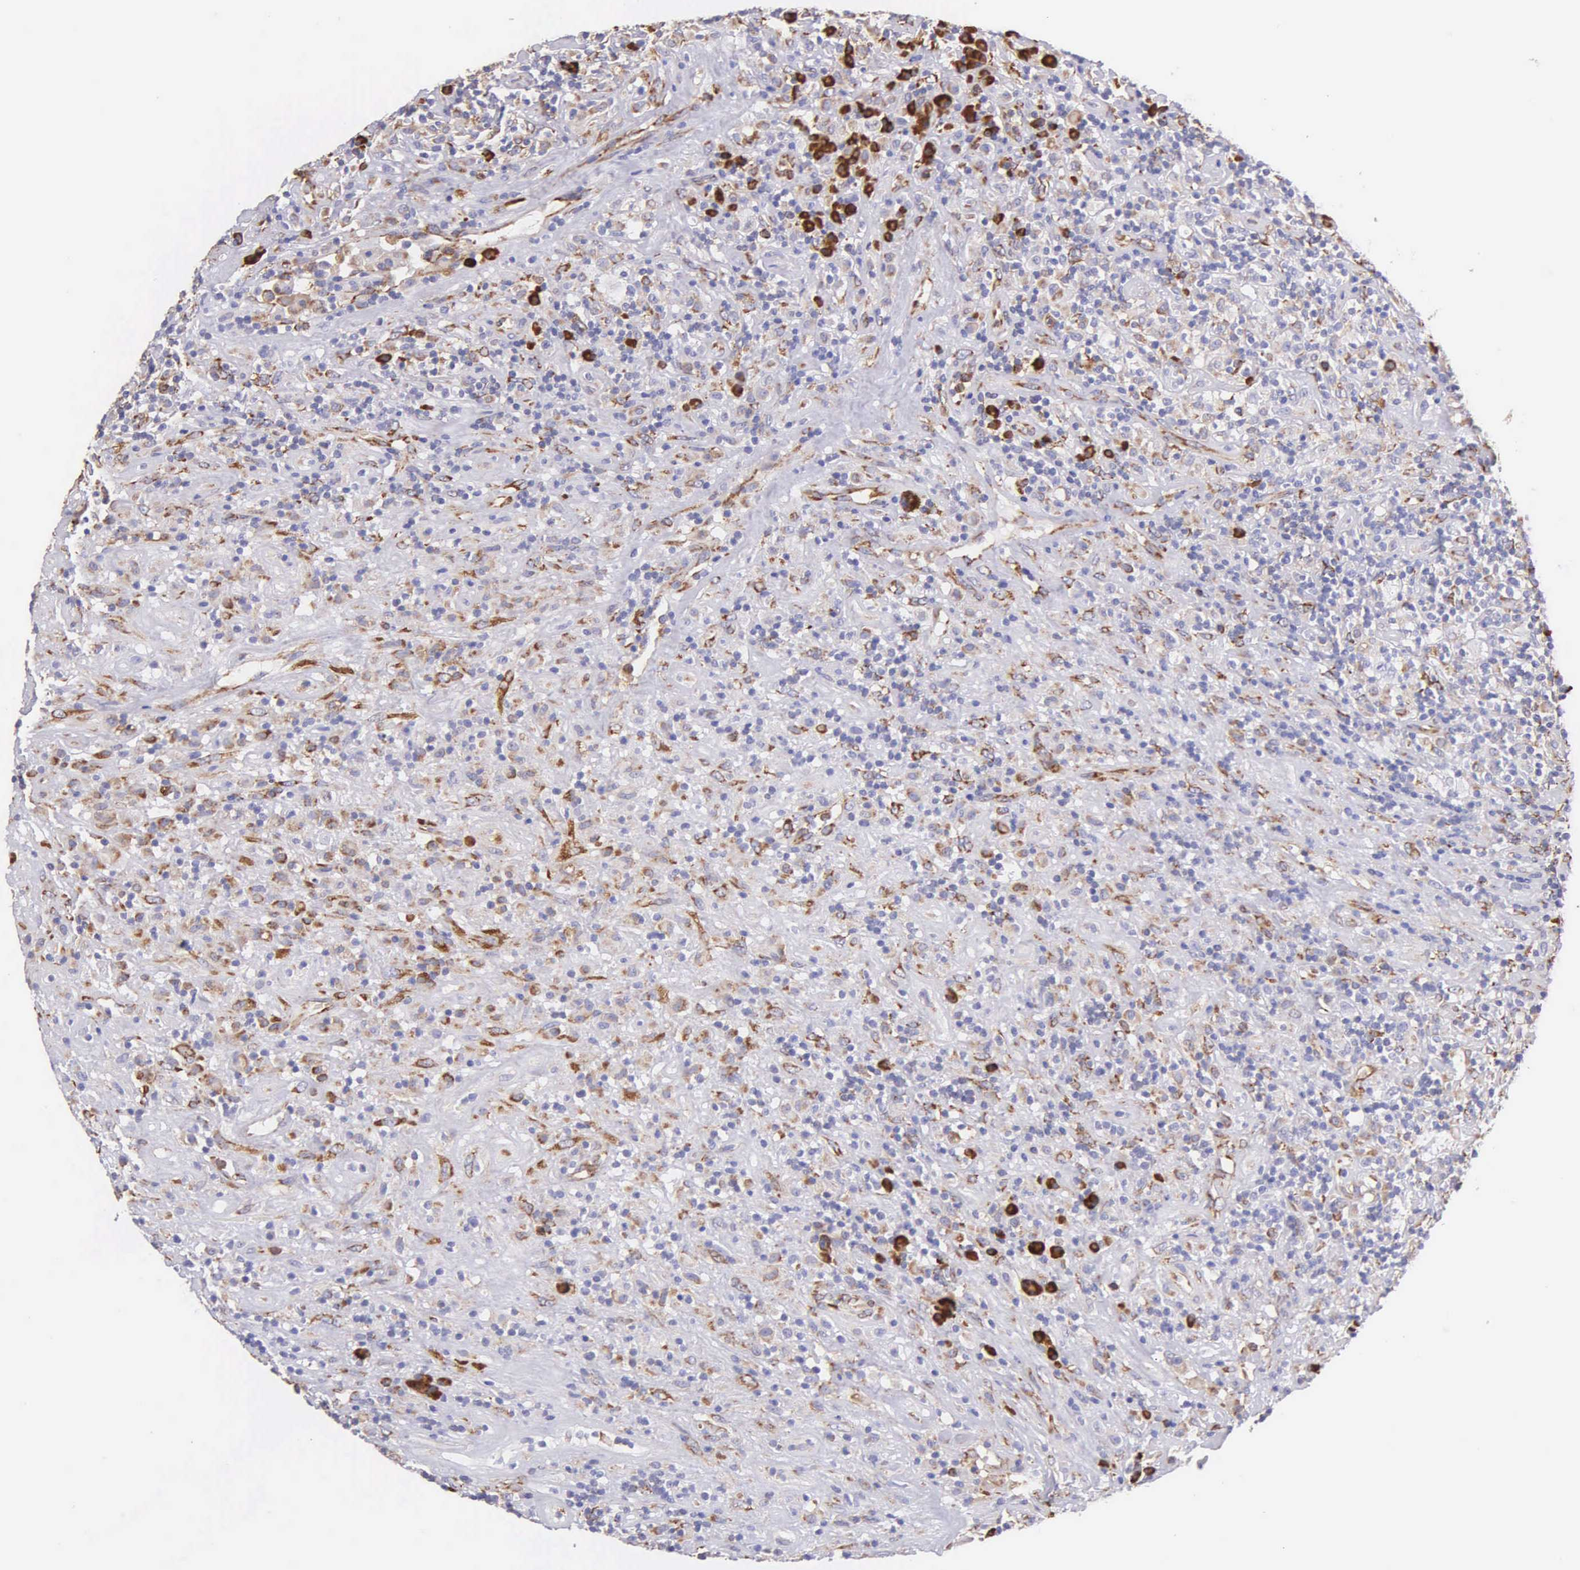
{"staining": {"intensity": "moderate", "quantity": "<25%", "location": "cytoplasmic/membranous"}, "tissue": "lymphoma", "cell_type": "Tumor cells", "image_type": "cancer", "snomed": [{"axis": "morphology", "description": "Hodgkin's disease, NOS"}, {"axis": "topography", "description": "Lymph node"}], "caption": "Immunohistochemistry (IHC) photomicrograph of neoplastic tissue: human Hodgkin's disease stained using immunohistochemistry exhibits low levels of moderate protein expression localized specifically in the cytoplasmic/membranous of tumor cells, appearing as a cytoplasmic/membranous brown color.", "gene": "CKAP4", "patient": {"sex": "male", "age": 46}}